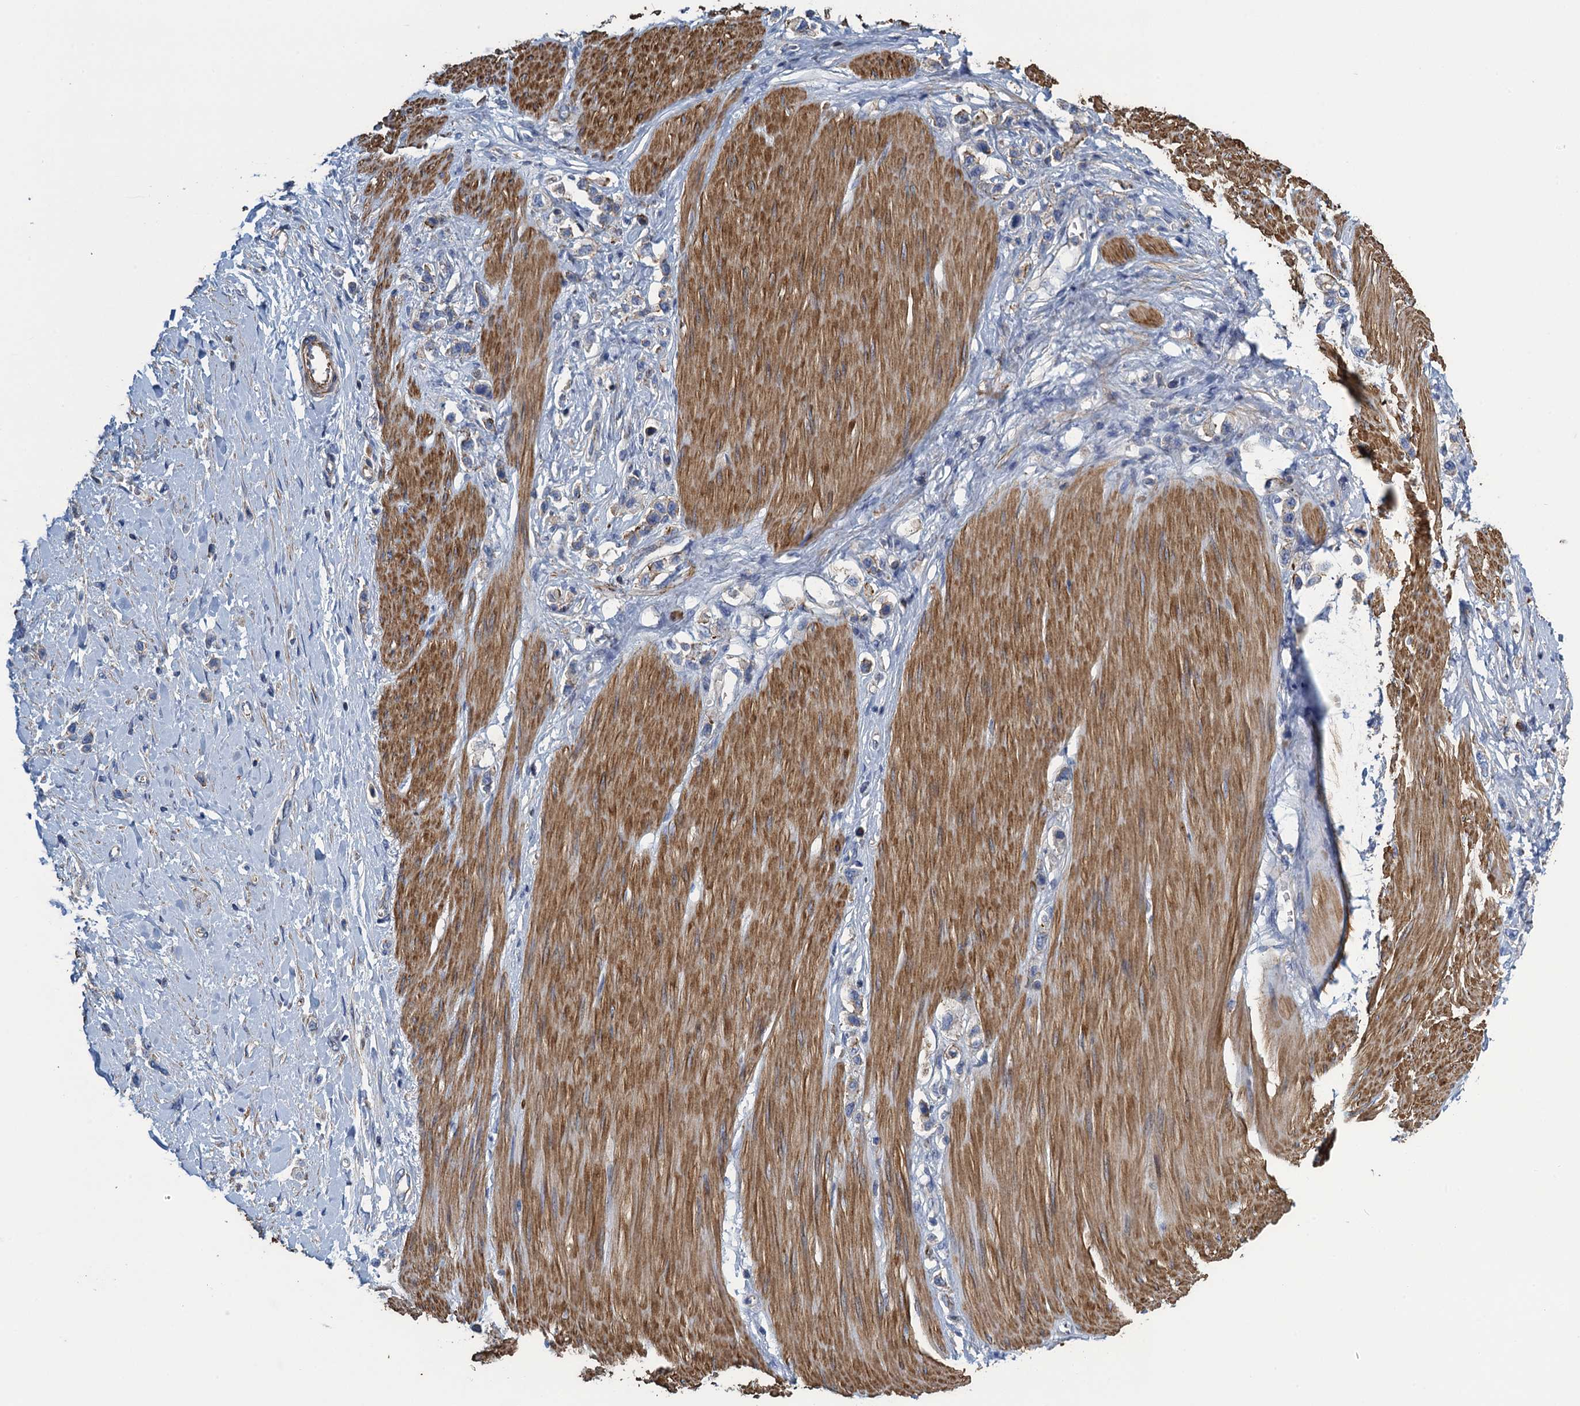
{"staining": {"intensity": "weak", "quantity": "<25%", "location": "cytoplasmic/membranous"}, "tissue": "stomach cancer", "cell_type": "Tumor cells", "image_type": "cancer", "snomed": [{"axis": "morphology", "description": "Adenocarcinoma, NOS"}, {"axis": "topography", "description": "Stomach"}], "caption": "Human stomach adenocarcinoma stained for a protein using immunohistochemistry exhibits no staining in tumor cells.", "gene": "PROSER2", "patient": {"sex": "female", "age": 65}}